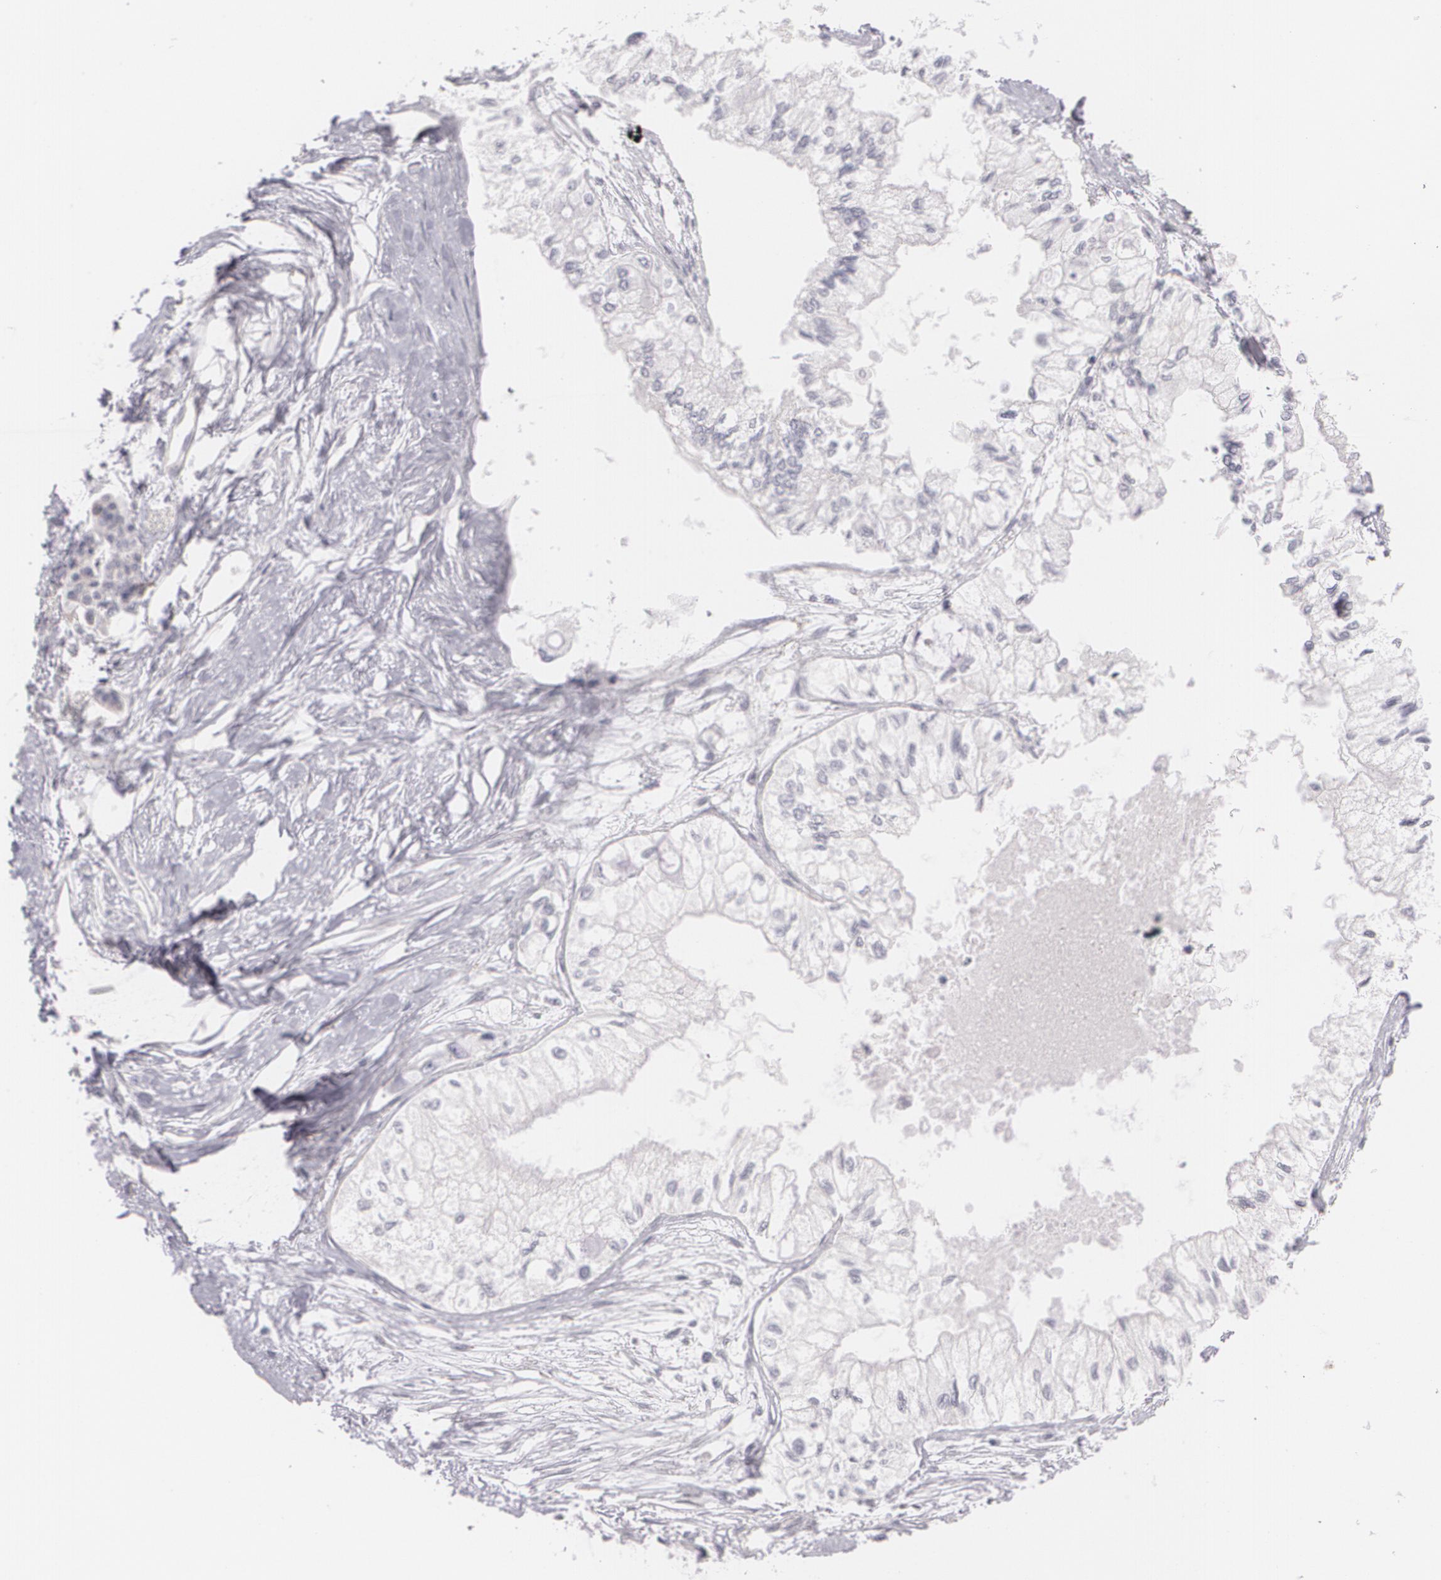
{"staining": {"intensity": "moderate", "quantity": "<25%", "location": "nuclear"}, "tissue": "pancreatic cancer", "cell_type": "Tumor cells", "image_type": "cancer", "snomed": [{"axis": "morphology", "description": "Adenocarcinoma, NOS"}, {"axis": "topography", "description": "Pancreas"}], "caption": "Immunohistochemistry staining of pancreatic cancer (adenocarcinoma), which displays low levels of moderate nuclear expression in about <25% of tumor cells indicating moderate nuclear protein expression. The staining was performed using DAB (brown) for protein detection and nuclei were counterstained in hematoxylin (blue).", "gene": "ZBTB16", "patient": {"sex": "male", "age": 79}}